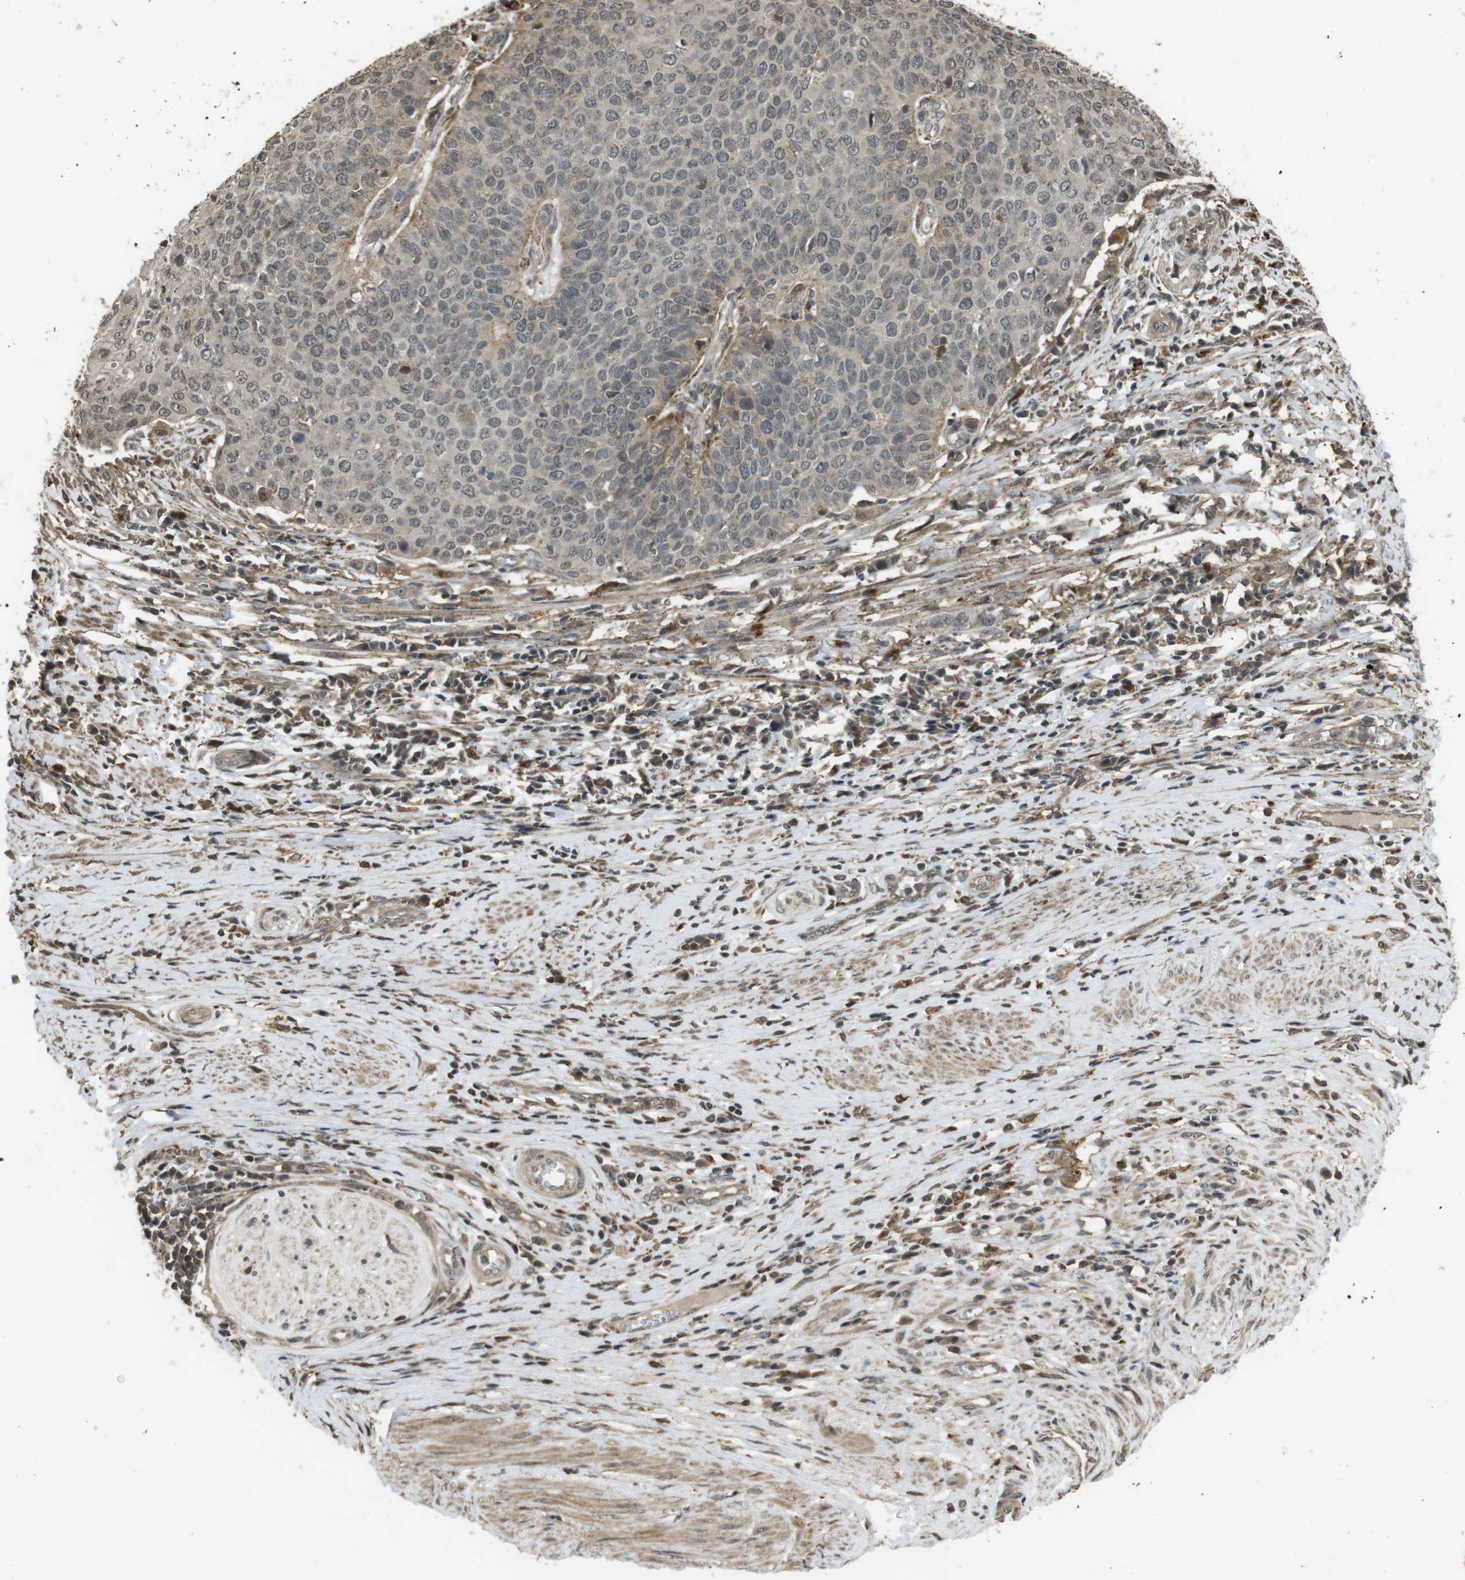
{"staining": {"intensity": "weak", "quantity": "25%-75%", "location": "cytoplasmic/membranous,nuclear"}, "tissue": "cervical cancer", "cell_type": "Tumor cells", "image_type": "cancer", "snomed": [{"axis": "morphology", "description": "Squamous cell carcinoma, NOS"}, {"axis": "topography", "description": "Cervix"}], "caption": "Protein staining by immunohistochemistry (IHC) demonstrates weak cytoplasmic/membranous and nuclear expression in about 25%-75% of tumor cells in cervical cancer (squamous cell carcinoma).", "gene": "FZD10", "patient": {"sex": "female", "age": 39}}